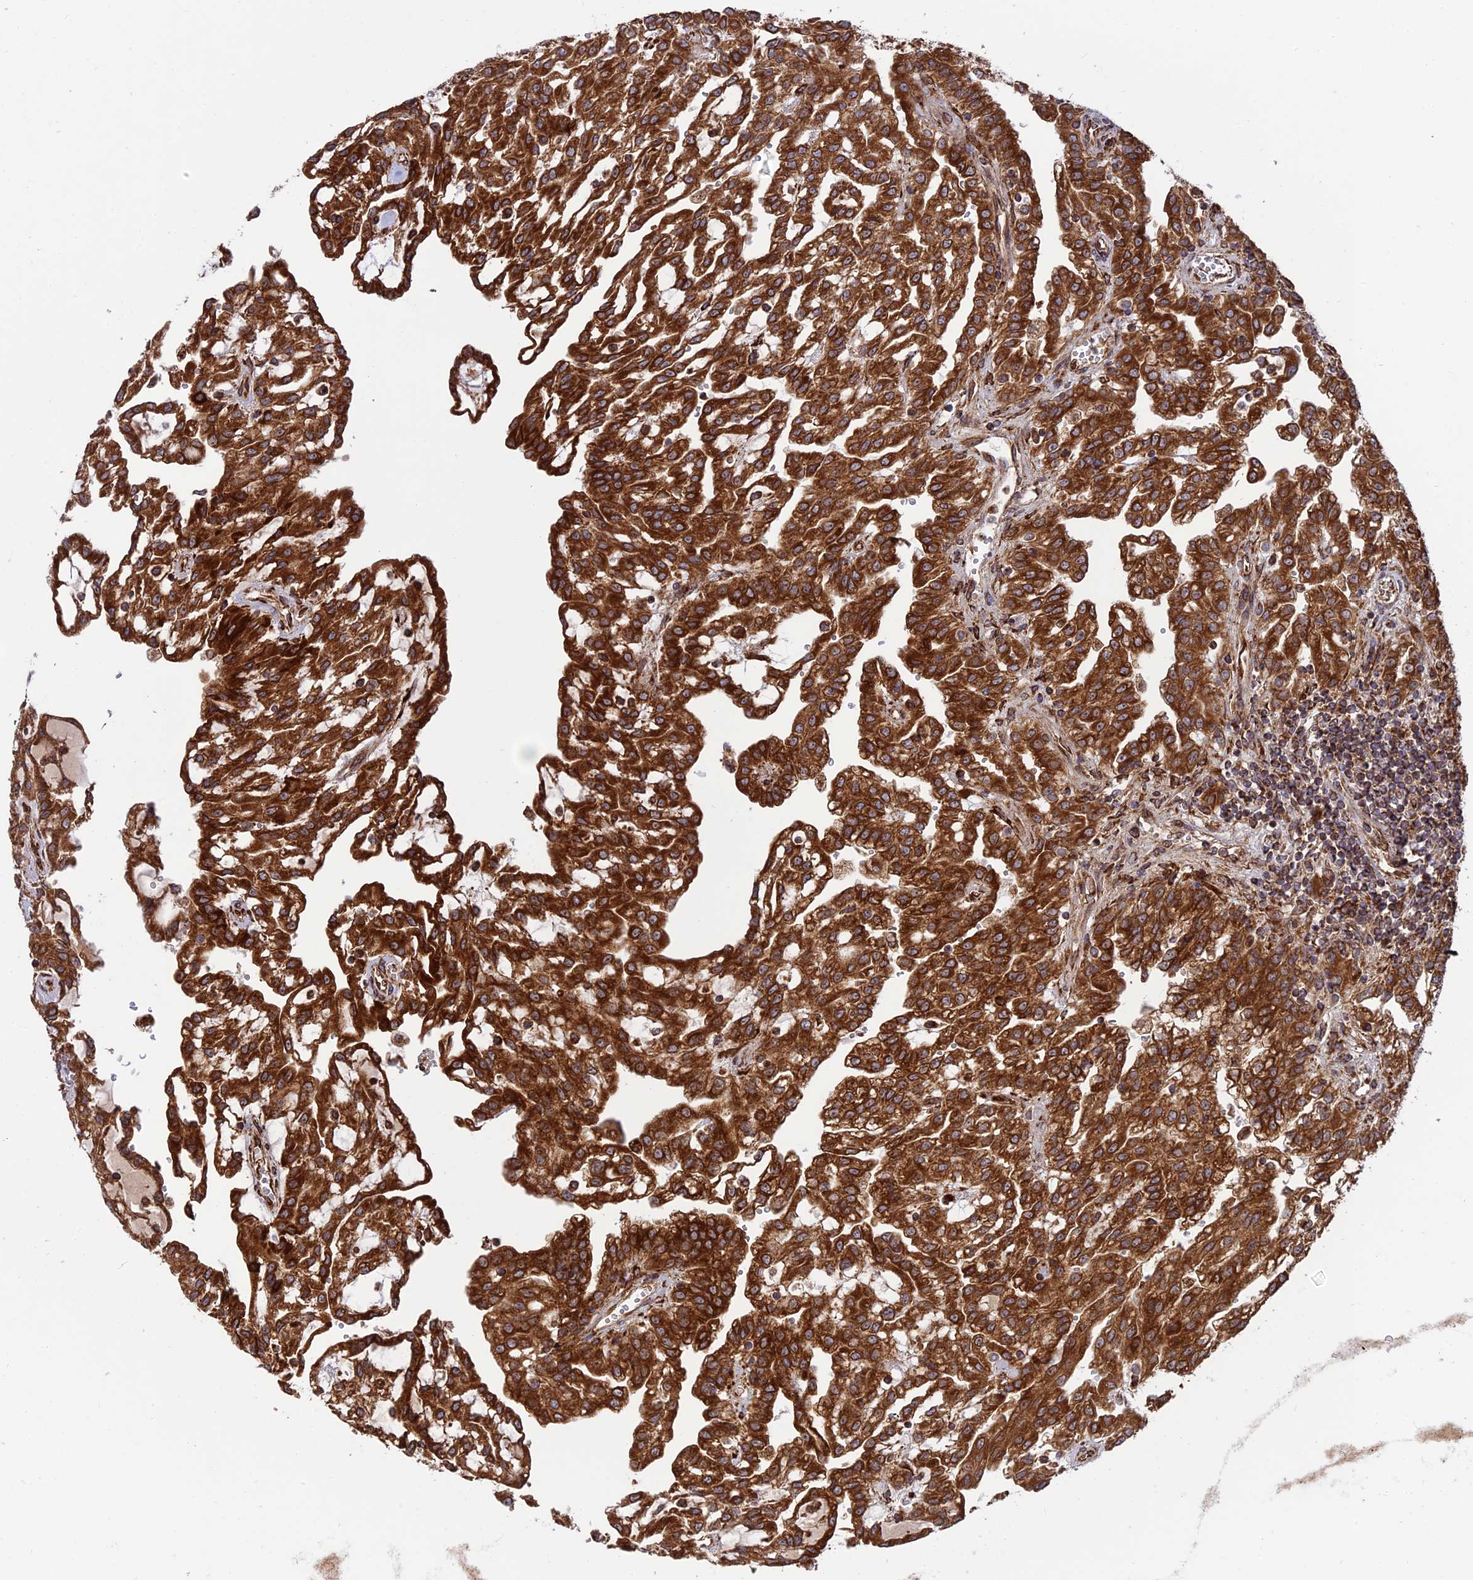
{"staining": {"intensity": "strong", "quantity": ">75%", "location": "cytoplasmic/membranous"}, "tissue": "renal cancer", "cell_type": "Tumor cells", "image_type": "cancer", "snomed": [{"axis": "morphology", "description": "Adenocarcinoma, NOS"}, {"axis": "topography", "description": "Kidney"}], "caption": "Human renal adenocarcinoma stained with a protein marker demonstrates strong staining in tumor cells.", "gene": "CRTAP", "patient": {"sex": "male", "age": 63}}